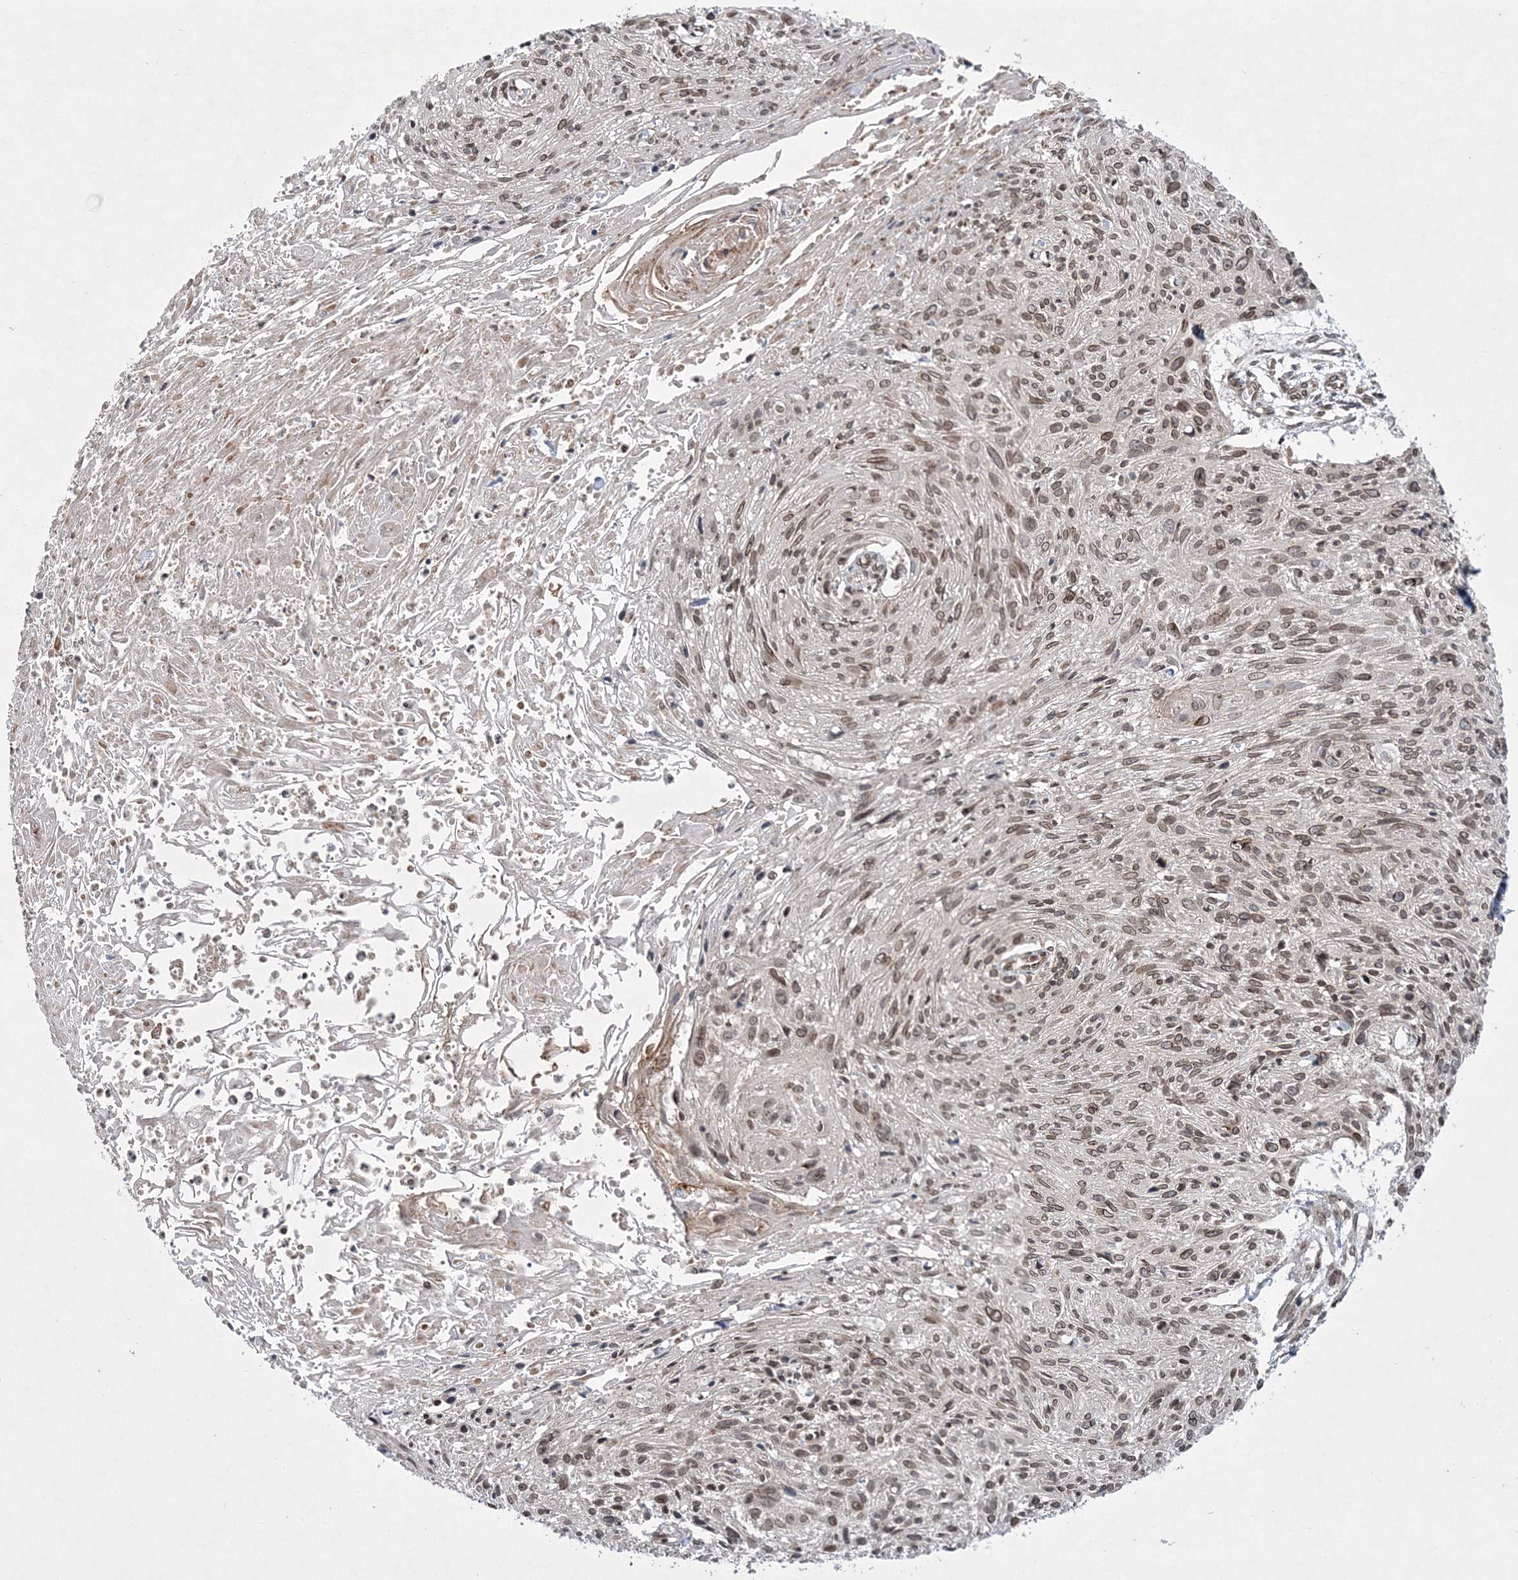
{"staining": {"intensity": "weak", "quantity": ">75%", "location": "cytoplasmic/membranous,nuclear"}, "tissue": "cervical cancer", "cell_type": "Tumor cells", "image_type": "cancer", "snomed": [{"axis": "morphology", "description": "Squamous cell carcinoma, NOS"}, {"axis": "topography", "description": "Cervix"}], "caption": "DAB immunohistochemical staining of cervical cancer (squamous cell carcinoma) demonstrates weak cytoplasmic/membranous and nuclear protein expression in about >75% of tumor cells.", "gene": "DNAJC27", "patient": {"sex": "female", "age": 51}}